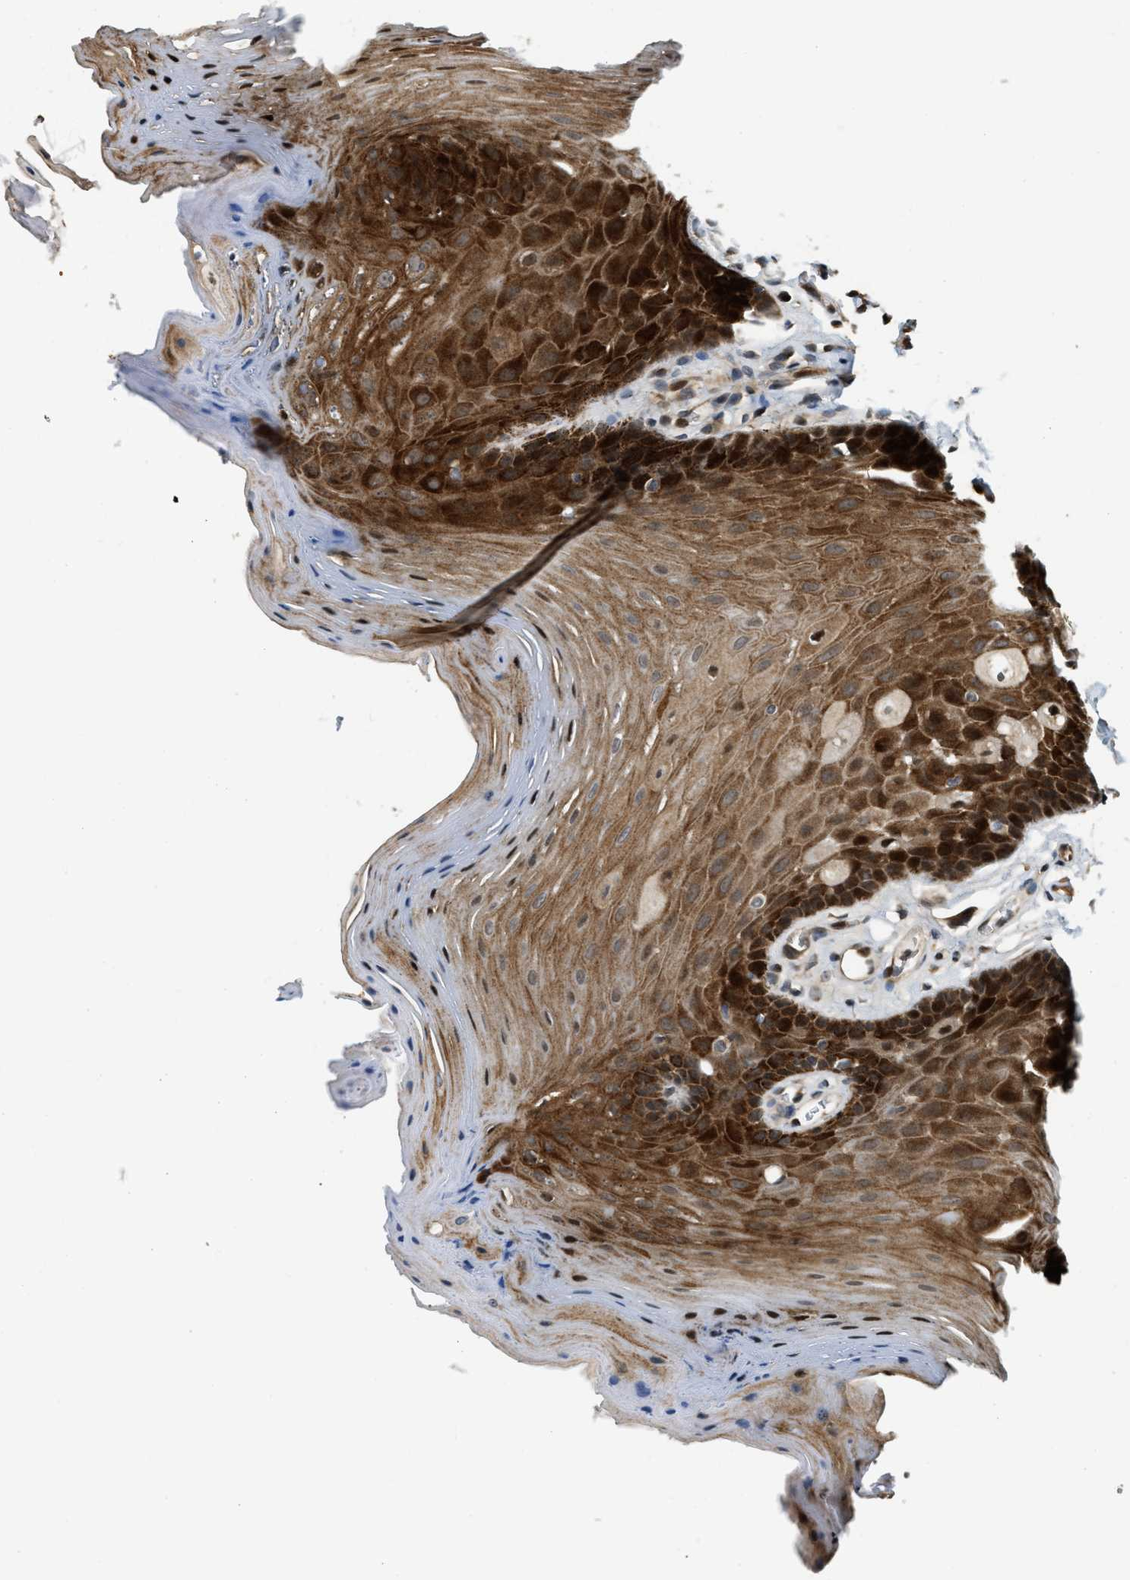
{"staining": {"intensity": "strong", "quantity": ">75%", "location": "cytoplasmic/membranous"}, "tissue": "oral mucosa", "cell_type": "Squamous epithelial cells", "image_type": "normal", "snomed": [{"axis": "morphology", "description": "Normal tissue, NOS"}, {"axis": "morphology", "description": "Squamous cell carcinoma, NOS"}, {"axis": "topography", "description": "Oral tissue"}, {"axis": "topography", "description": "Head-Neck"}], "caption": "A brown stain shows strong cytoplasmic/membranous expression of a protein in squamous epithelial cells of benign human oral mucosa. (DAB IHC with brightfield microscopy, high magnification).", "gene": "TRAPPC14", "patient": {"sex": "male", "age": 71}}